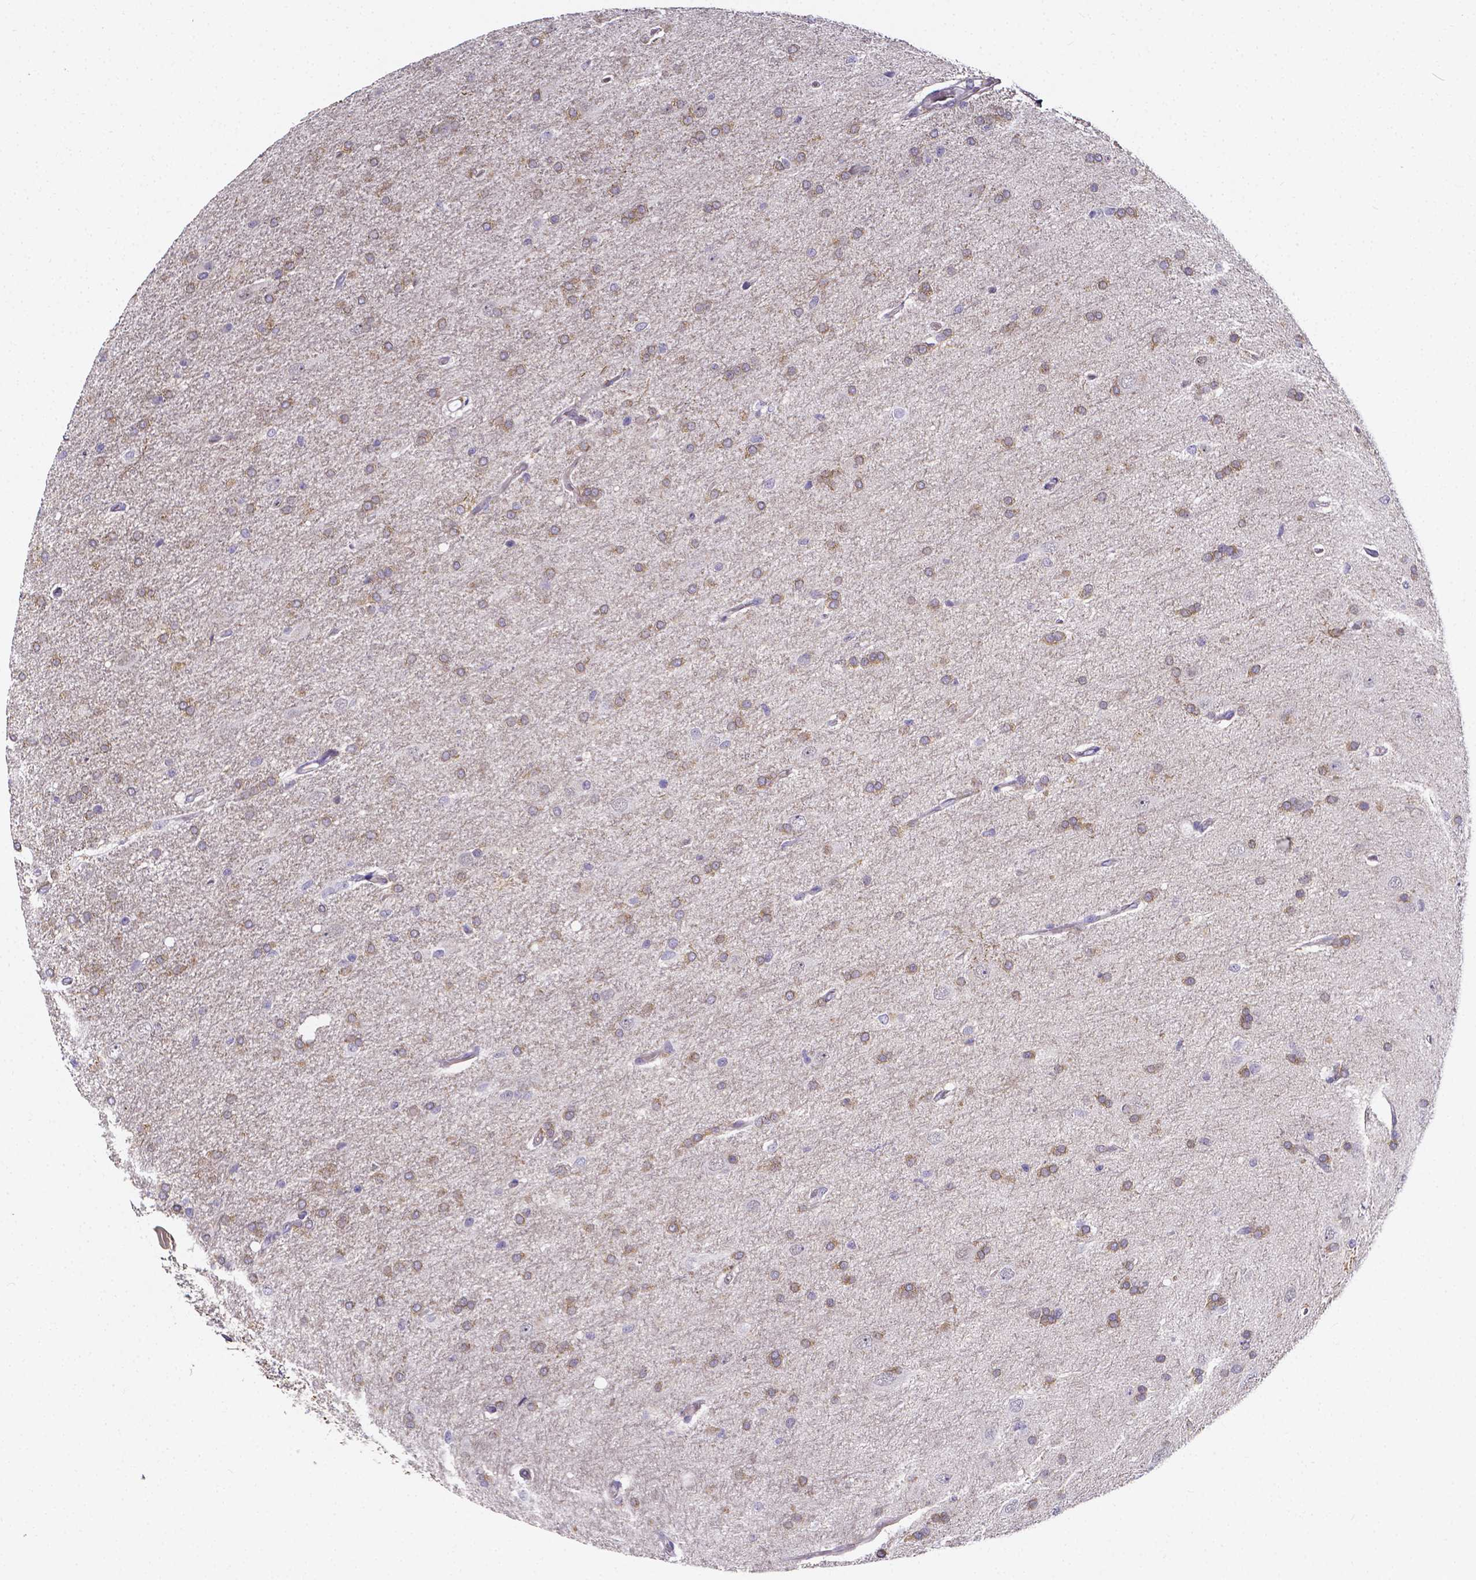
{"staining": {"intensity": "weak", "quantity": "25%-75%", "location": "cytoplasmic/membranous"}, "tissue": "glioma", "cell_type": "Tumor cells", "image_type": "cancer", "snomed": [{"axis": "morphology", "description": "Glioma, malignant, High grade"}, {"axis": "topography", "description": "Cerebral cortex"}], "caption": "Immunohistochemistry (IHC) image of human glioma stained for a protein (brown), which reveals low levels of weak cytoplasmic/membranous staining in about 25%-75% of tumor cells.", "gene": "CACNG8", "patient": {"sex": "male", "age": 70}}